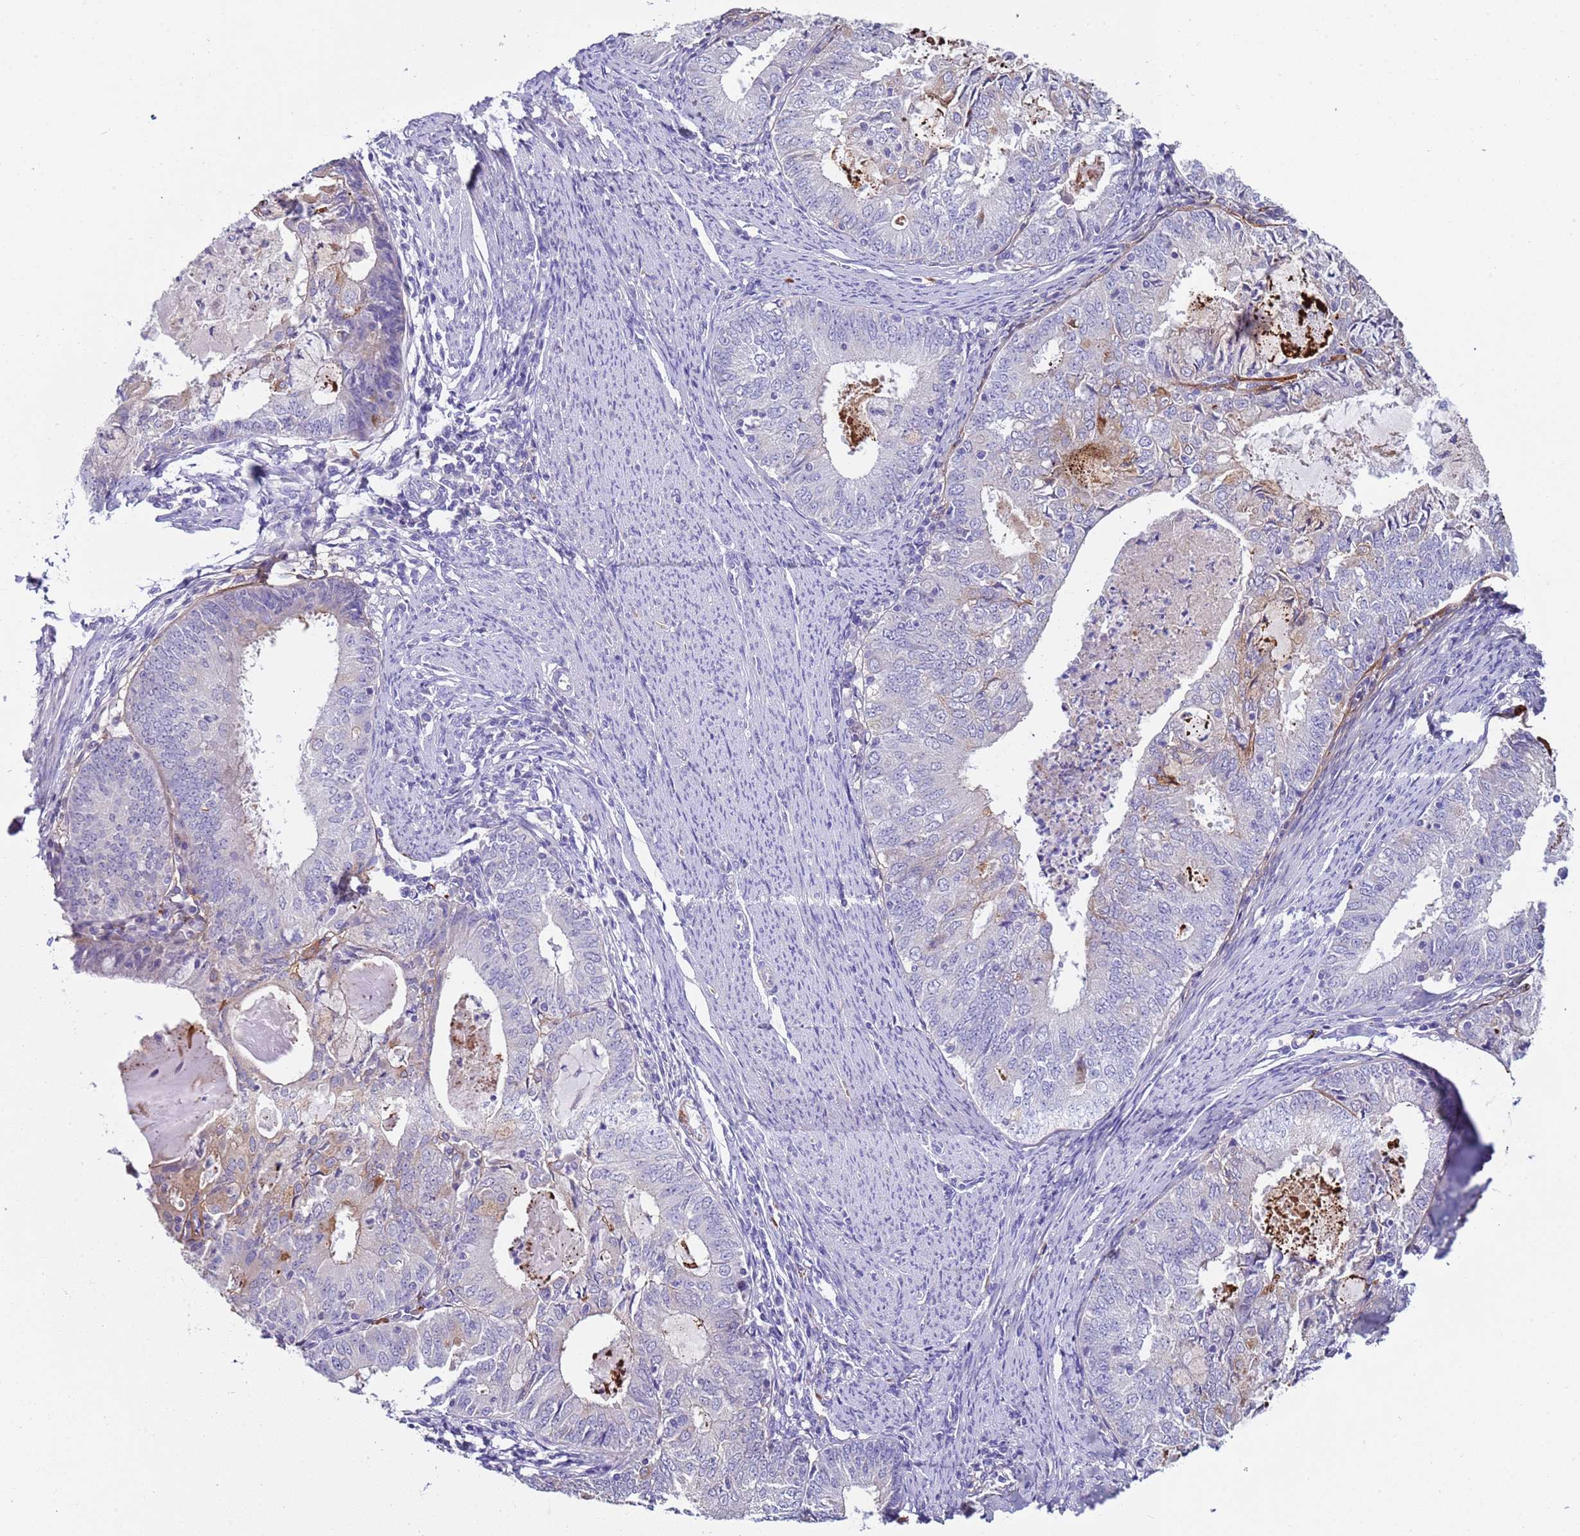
{"staining": {"intensity": "negative", "quantity": "none", "location": "none"}, "tissue": "endometrial cancer", "cell_type": "Tumor cells", "image_type": "cancer", "snomed": [{"axis": "morphology", "description": "Adenocarcinoma, NOS"}, {"axis": "topography", "description": "Endometrium"}], "caption": "Human endometrial adenocarcinoma stained for a protein using immunohistochemistry (IHC) displays no staining in tumor cells.", "gene": "TRIM51", "patient": {"sex": "female", "age": 57}}